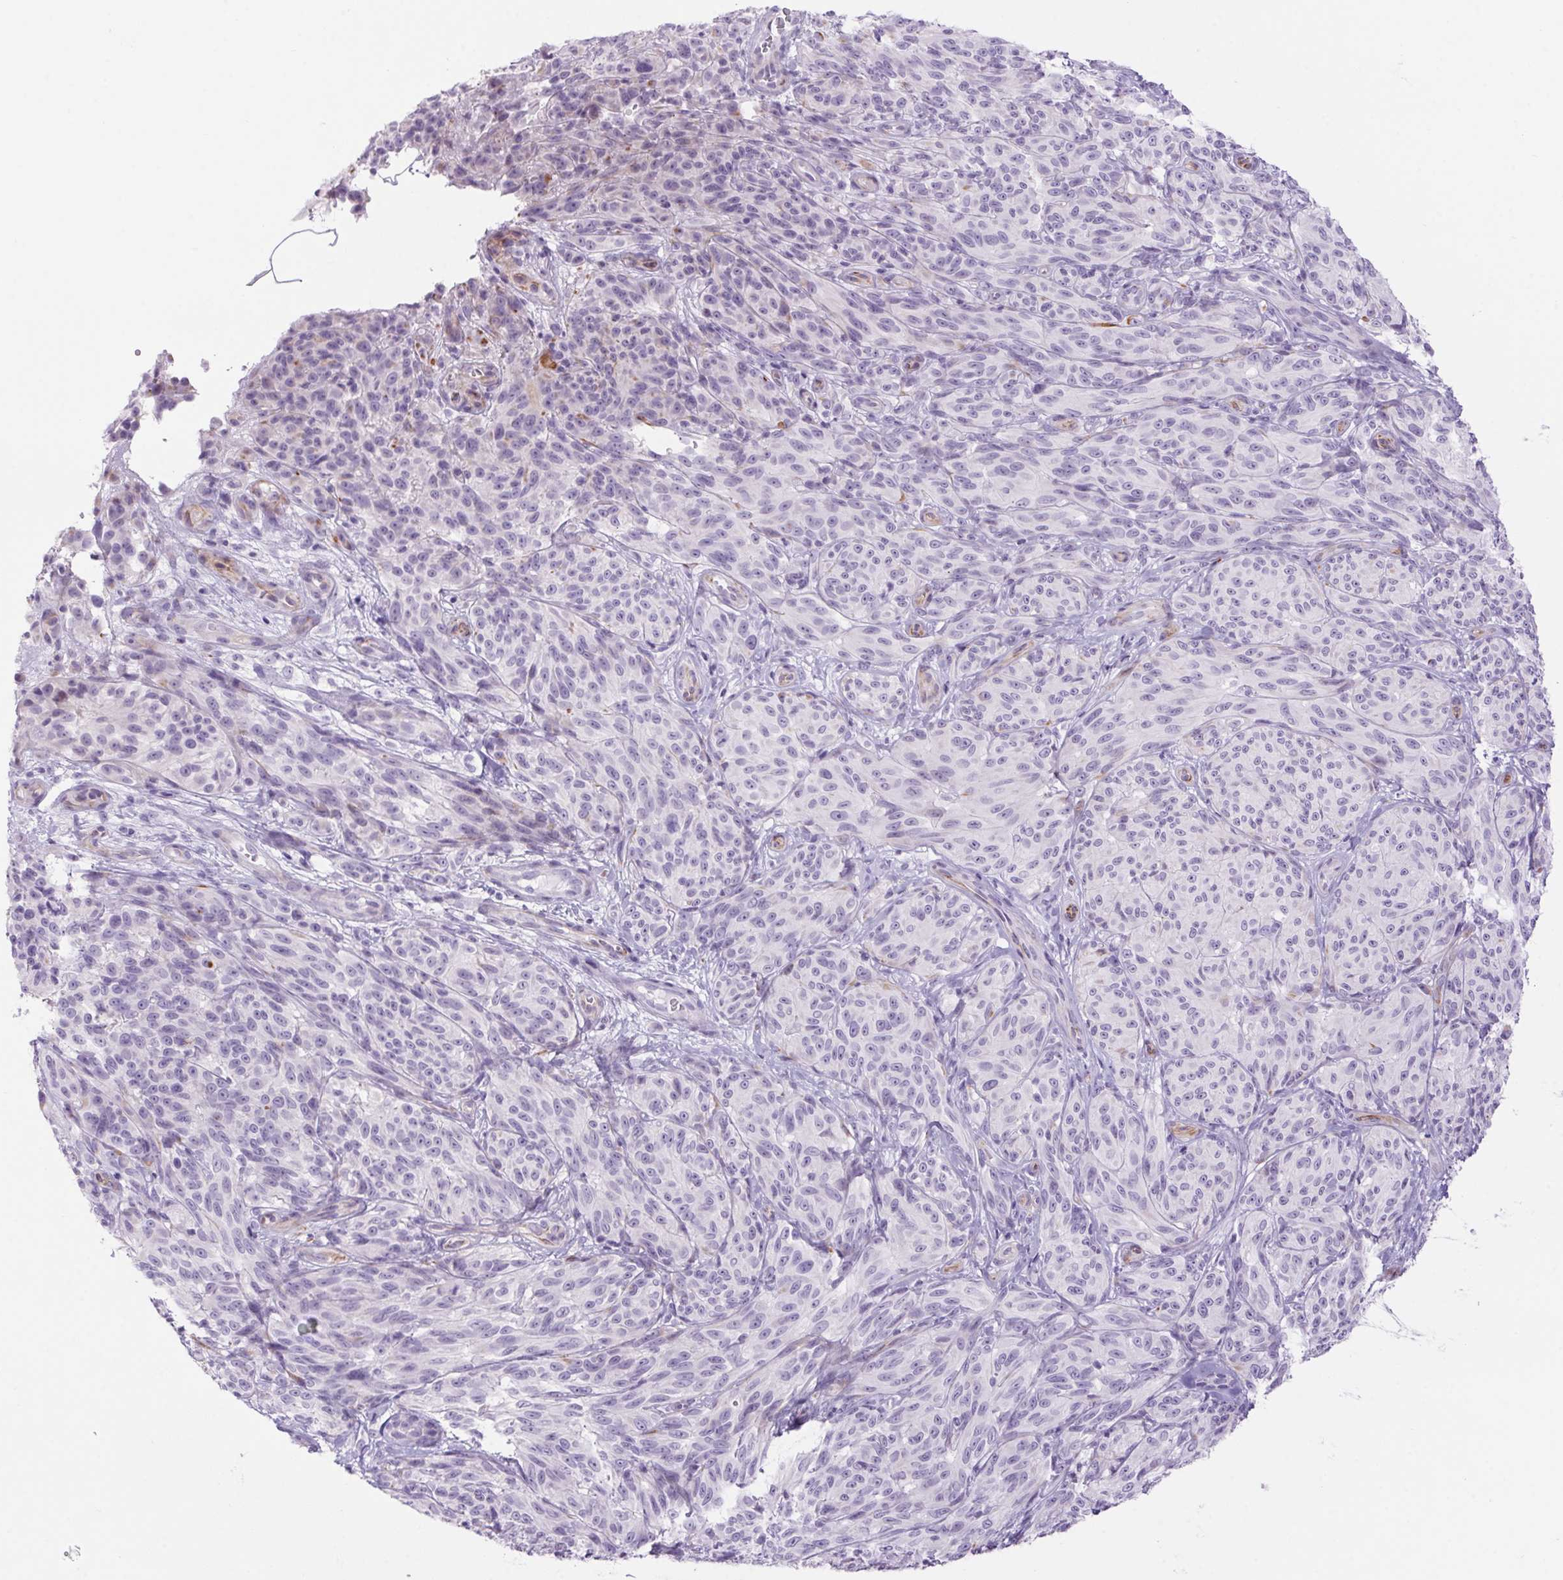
{"staining": {"intensity": "negative", "quantity": "none", "location": "none"}, "tissue": "melanoma", "cell_type": "Tumor cells", "image_type": "cancer", "snomed": [{"axis": "morphology", "description": "Malignant melanoma, NOS"}, {"axis": "topography", "description": "Skin"}], "caption": "Immunohistochemistry (IHC) photomicrograph of neoplastic tissue: human malignant melanoma stained with DAB (3,3'-diaminobenzidine) demonstrates no significant protein staining in tumor cells.", "gene": "ERP27", "patient": {"sex": "female", "age": 85}}